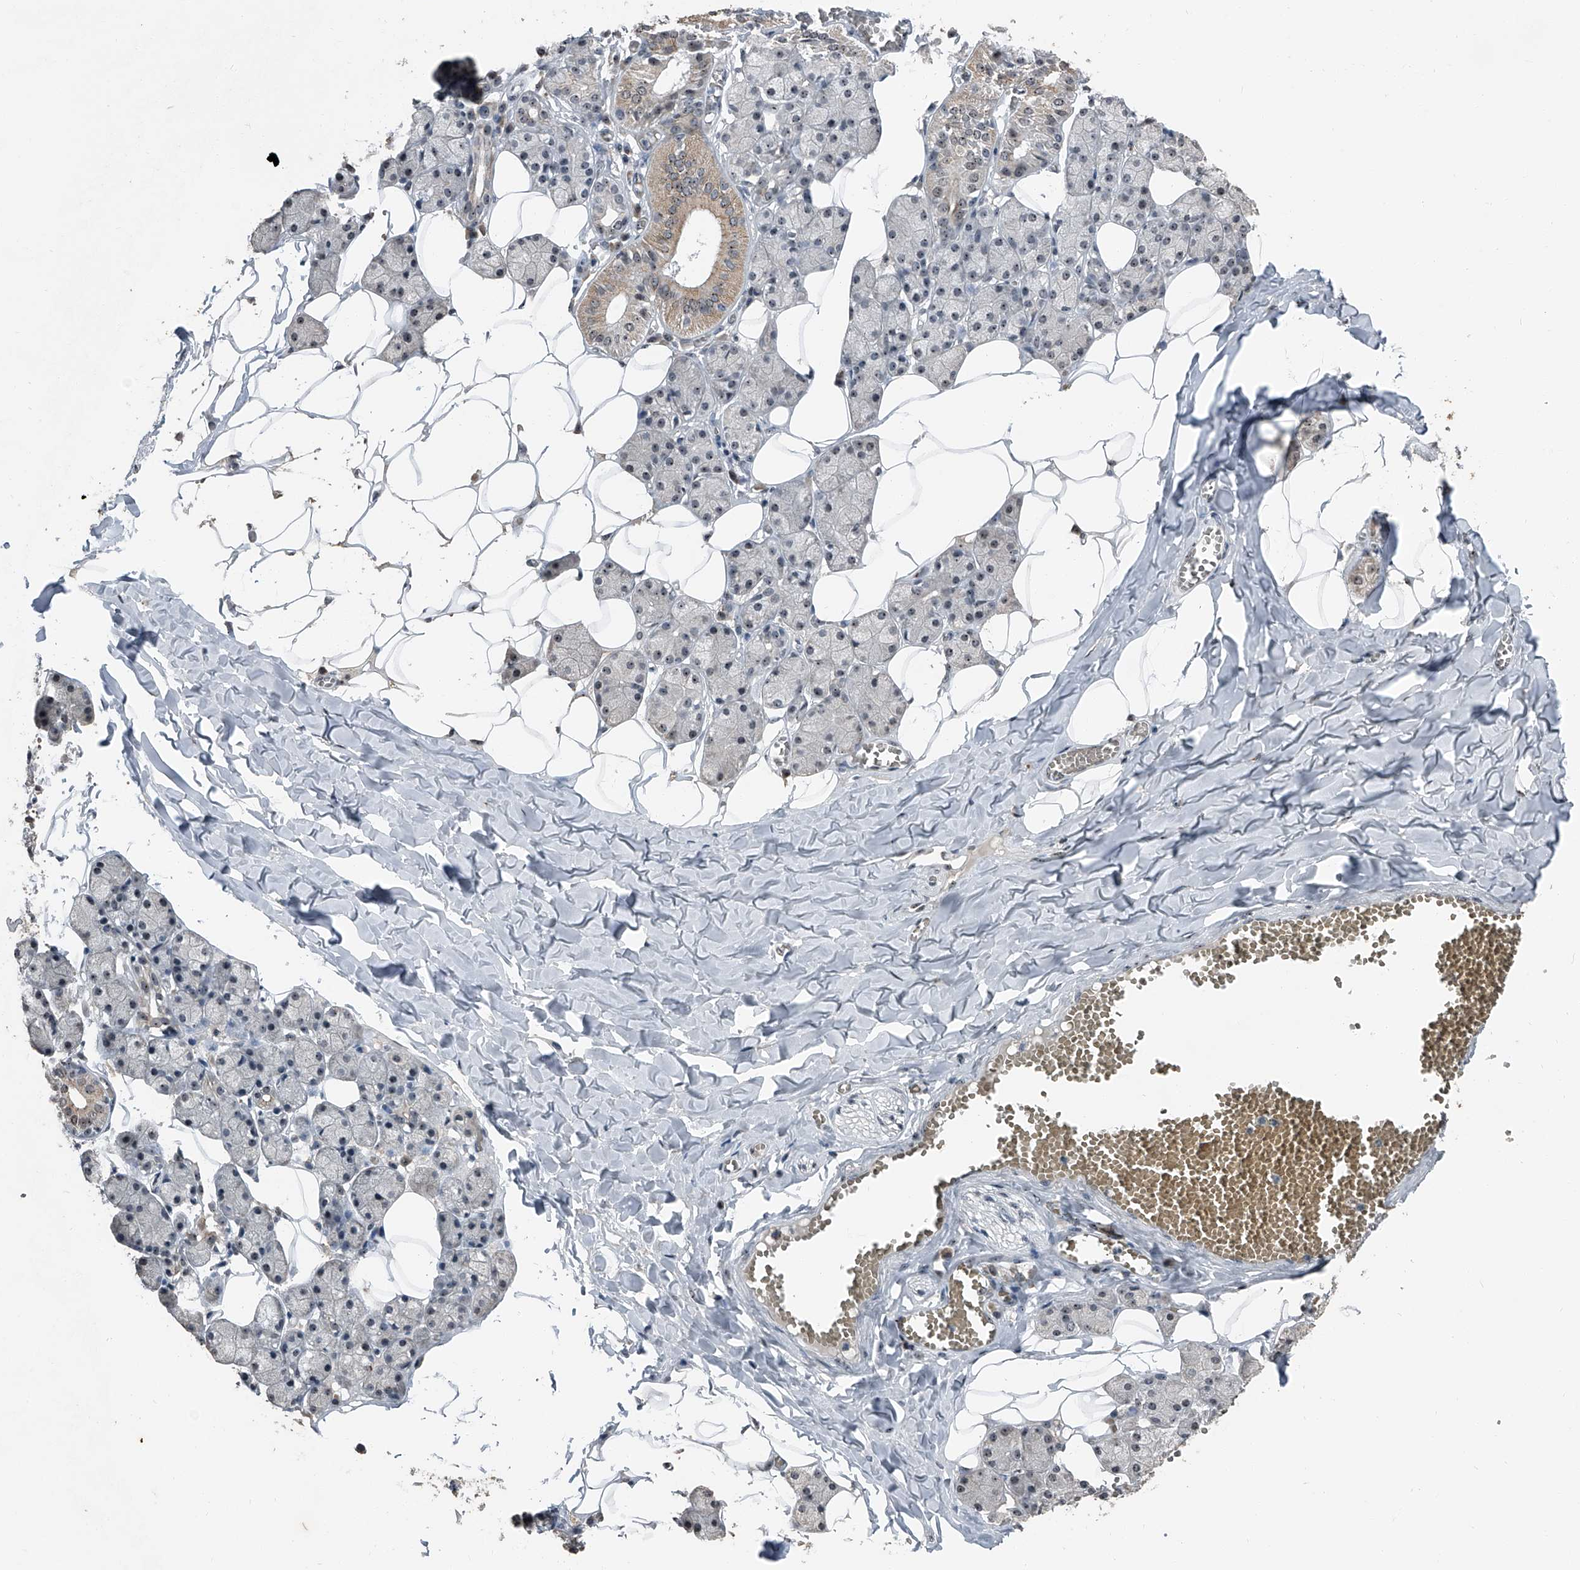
{"staining": {"intensity": "moderate", "quantity": "<25%", "location": "cytoplasmic/membranous,nuclear"}, "tissue": "salivary gland", "cell_type": "Glandular cells", "image_type": "normal", "snomed": [{"axis": "morphology", "description": "Normal tissue, NOS"}, {"axis": "topography", "description": "Salivary gland"}], "caption": "A brown stain highlights moderate cytoplasmic/membranous,nuclear staining of a protein in glandular cells of normal salivary gland. The staining was performed using DAB (3,3'-diaminobenzidine) to visualize the protein expression in brown, while the nuclei were stained in blue with hematoxylin (Magnification: 20x).", "gene": "TCOF1", "patient": {"sex": "female", "age": 33}}